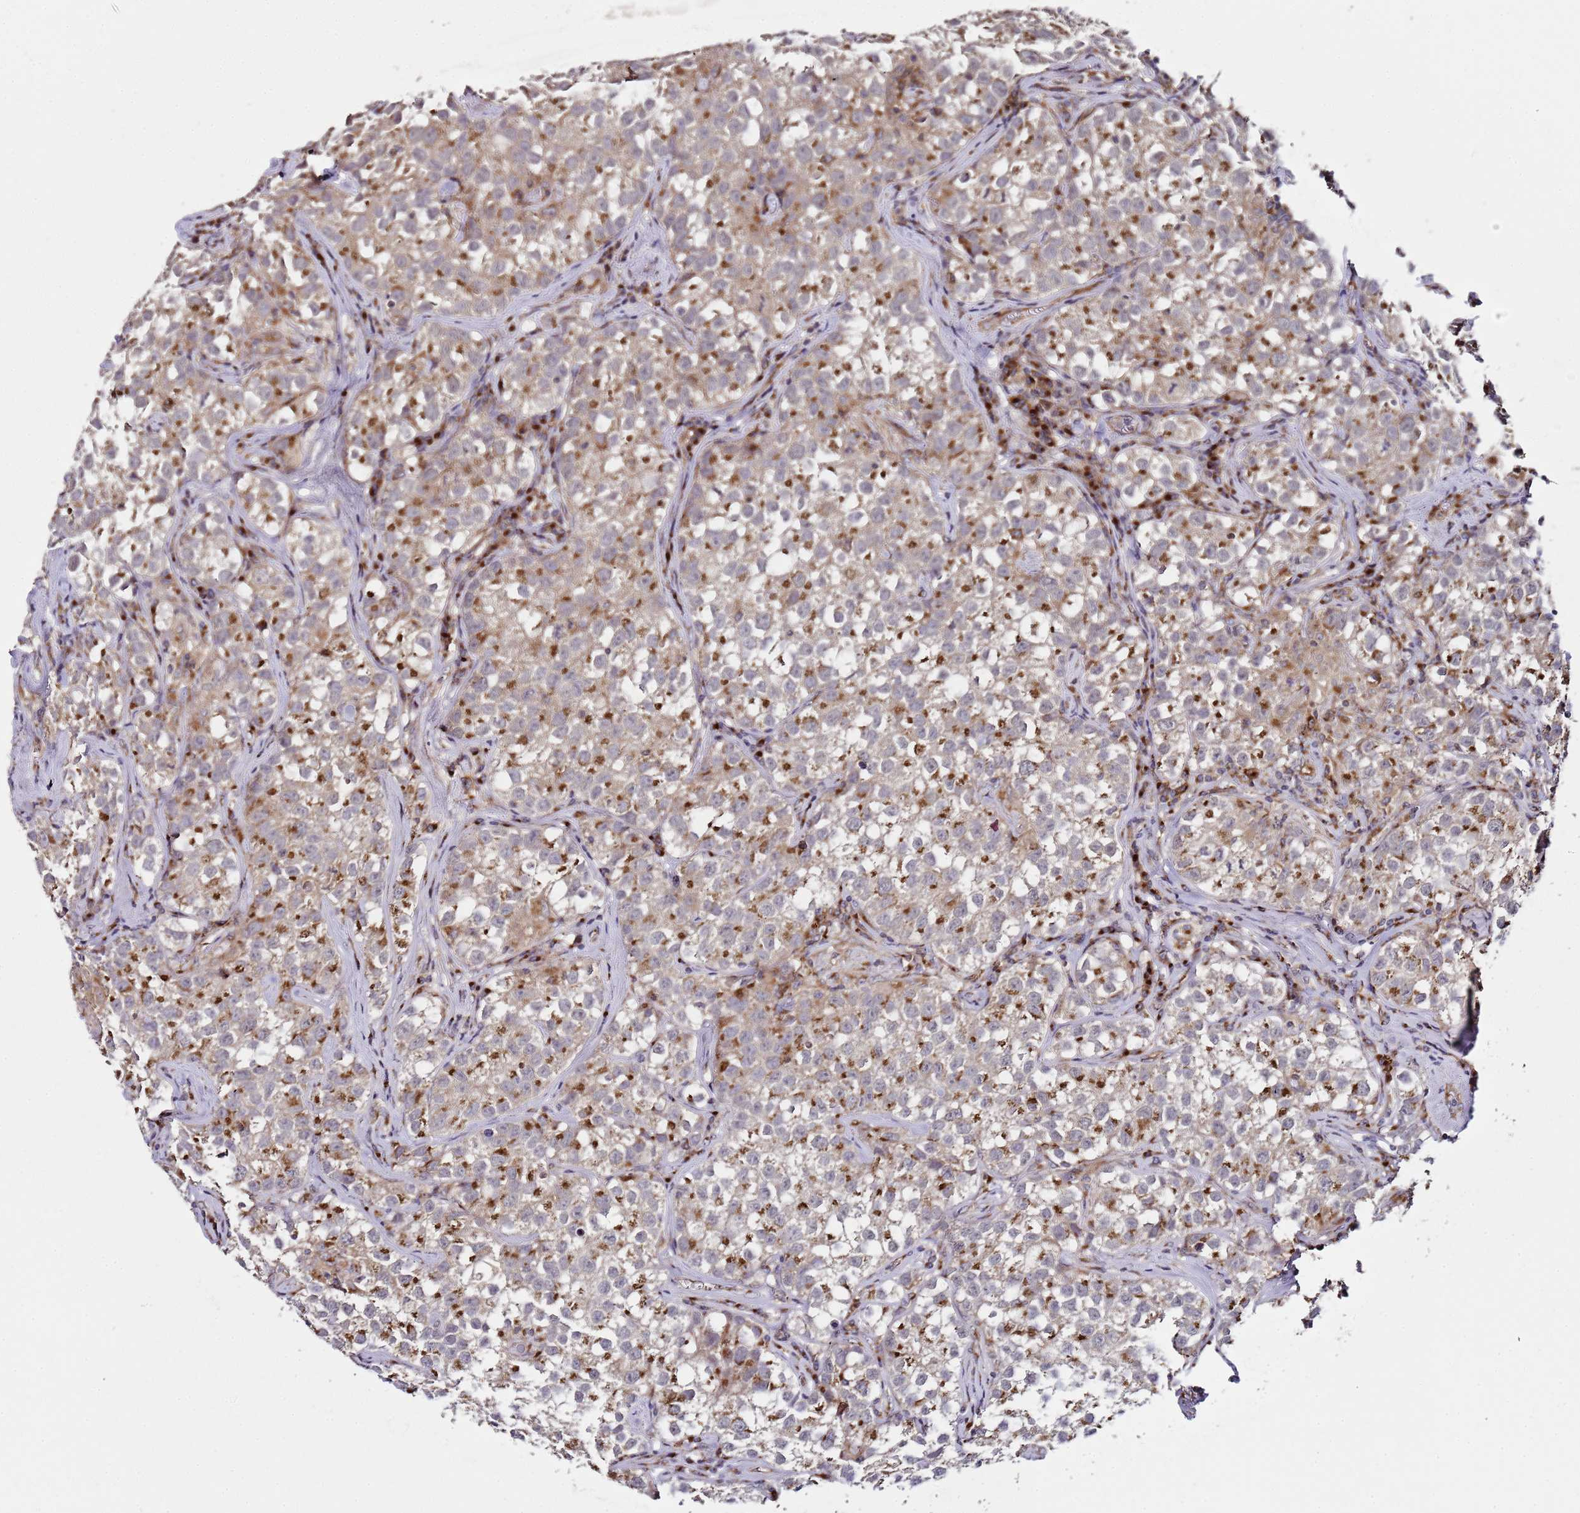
{"staining": {"intensity": "strong", "quantity": "25%-75%", "location": "cytoplasmic/membranous"}, "tissue": "testis cancer", "cell_type": "Tumor cells", "image_type": "cancer", "snomed": [{"axis": "morphology", "description": "Seminoma, NOS"}, {"axis": "morphology", "description": "Carcinoma, Embryonal, NOS"}, {"axis": "topography", "description": "Testis"}], "caption": "The photomicrograph exhibits immunohistochemical staining of seminoma (testis). There is strong cytoplasmic/membranous positivity is identified in approximately 25%-75% of tumor cells.", "gene": "MRPL49", "patient": {"sex": "male", "age": 43}}